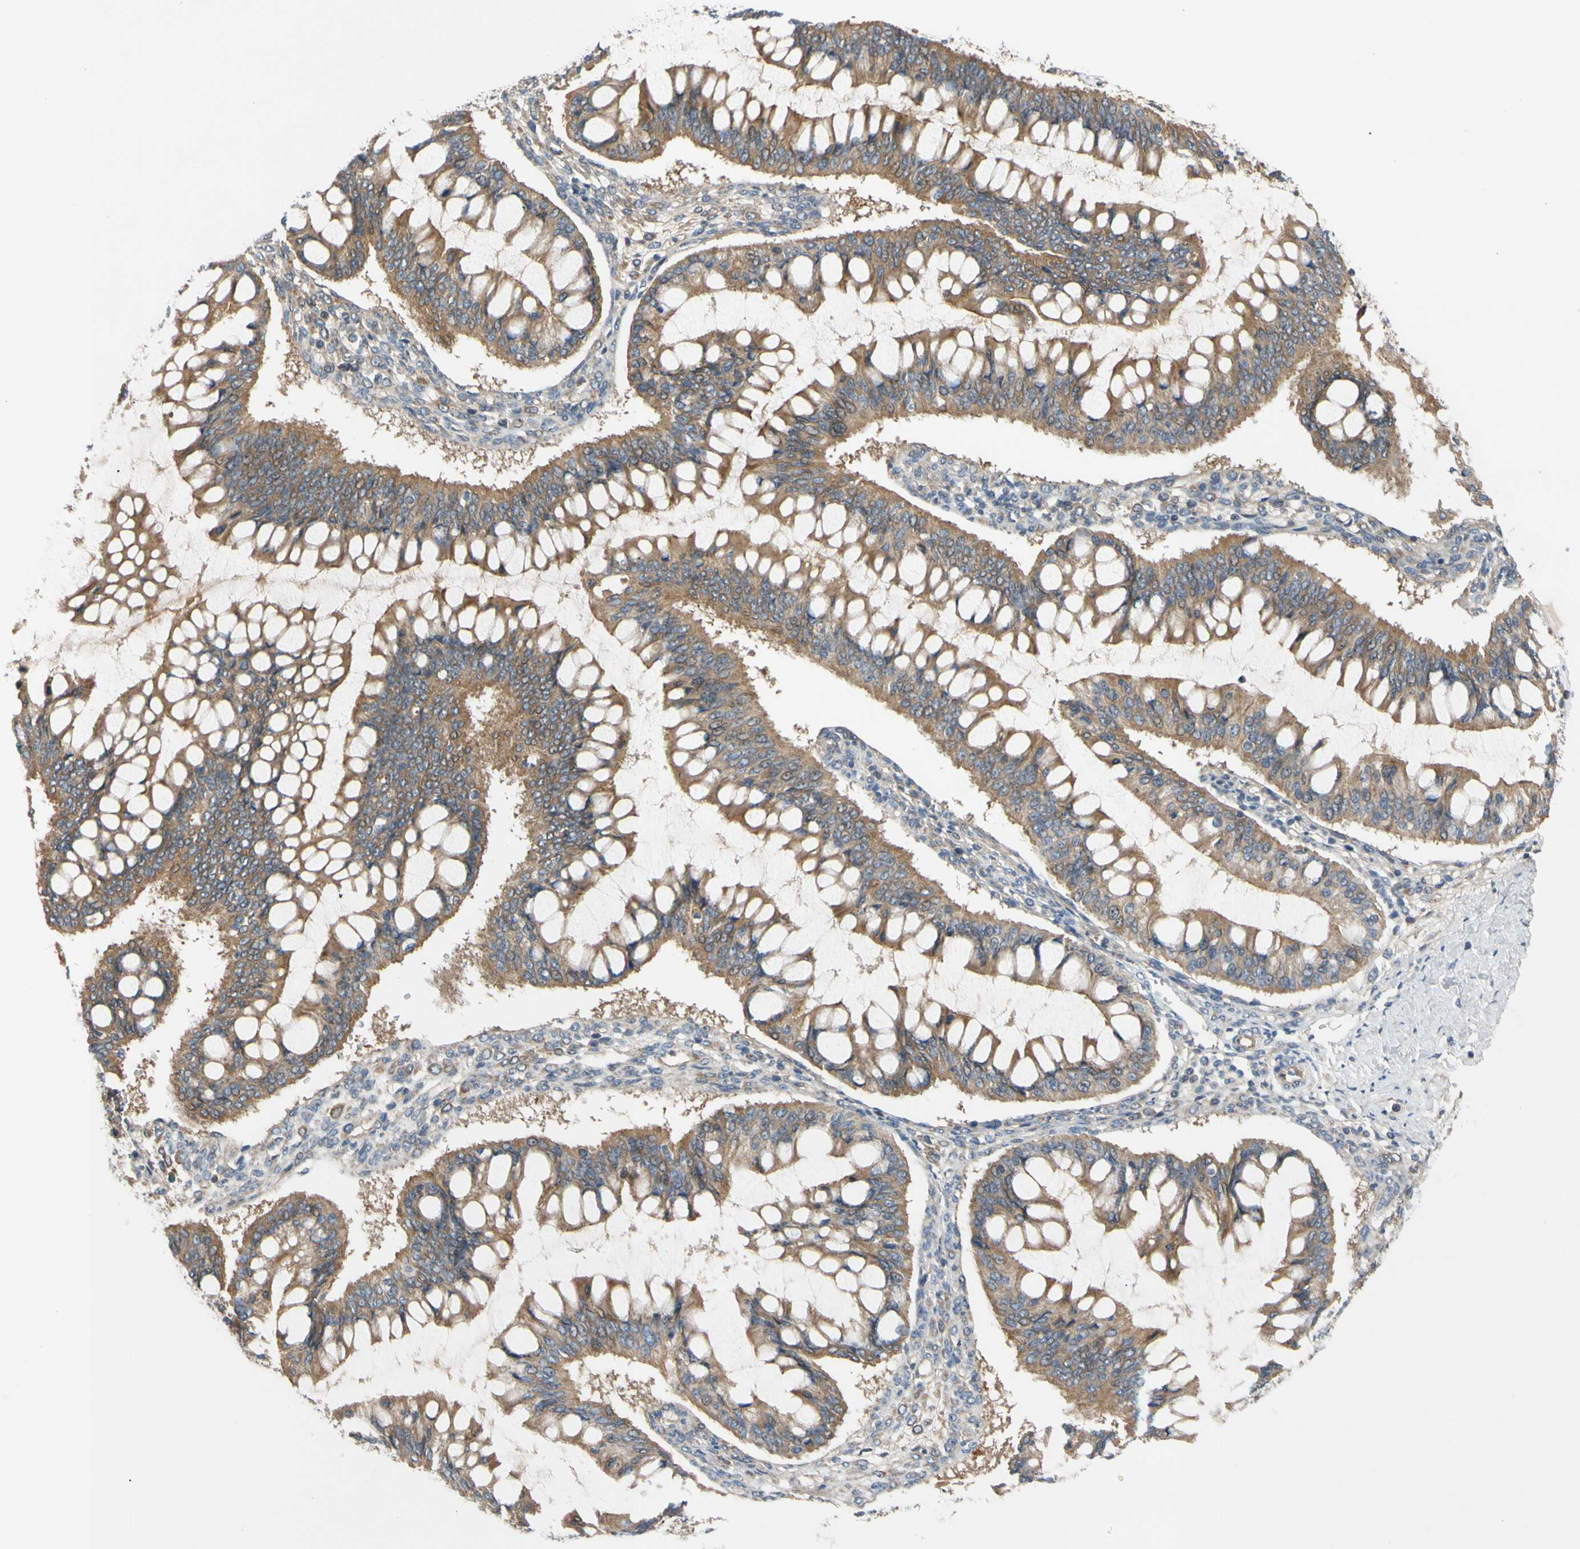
{"staining": {"intensity": "moderate", "quantity": ">75%", "location": "cytoplasmic/membranous"}, "tissue": "ovarian cancer", "cell_type": "Tumor cells", "image_type": "cancer", "snomed": [{"axis": "morphology", "description": "Cystadenocarcinoma, mucinous, NOS"}, {"axis": "topography", "description": "Ovary"}], "caption": "This is an image of immunohistochemistry (IHC) staining of ovarian mucinous cystadenocarcinoma, which shows moderate positivity in the cytoplasmic/membranous of tumor cells.", "gene": "MBTPS2", "patient": {"sex": "female", "age": 73}}